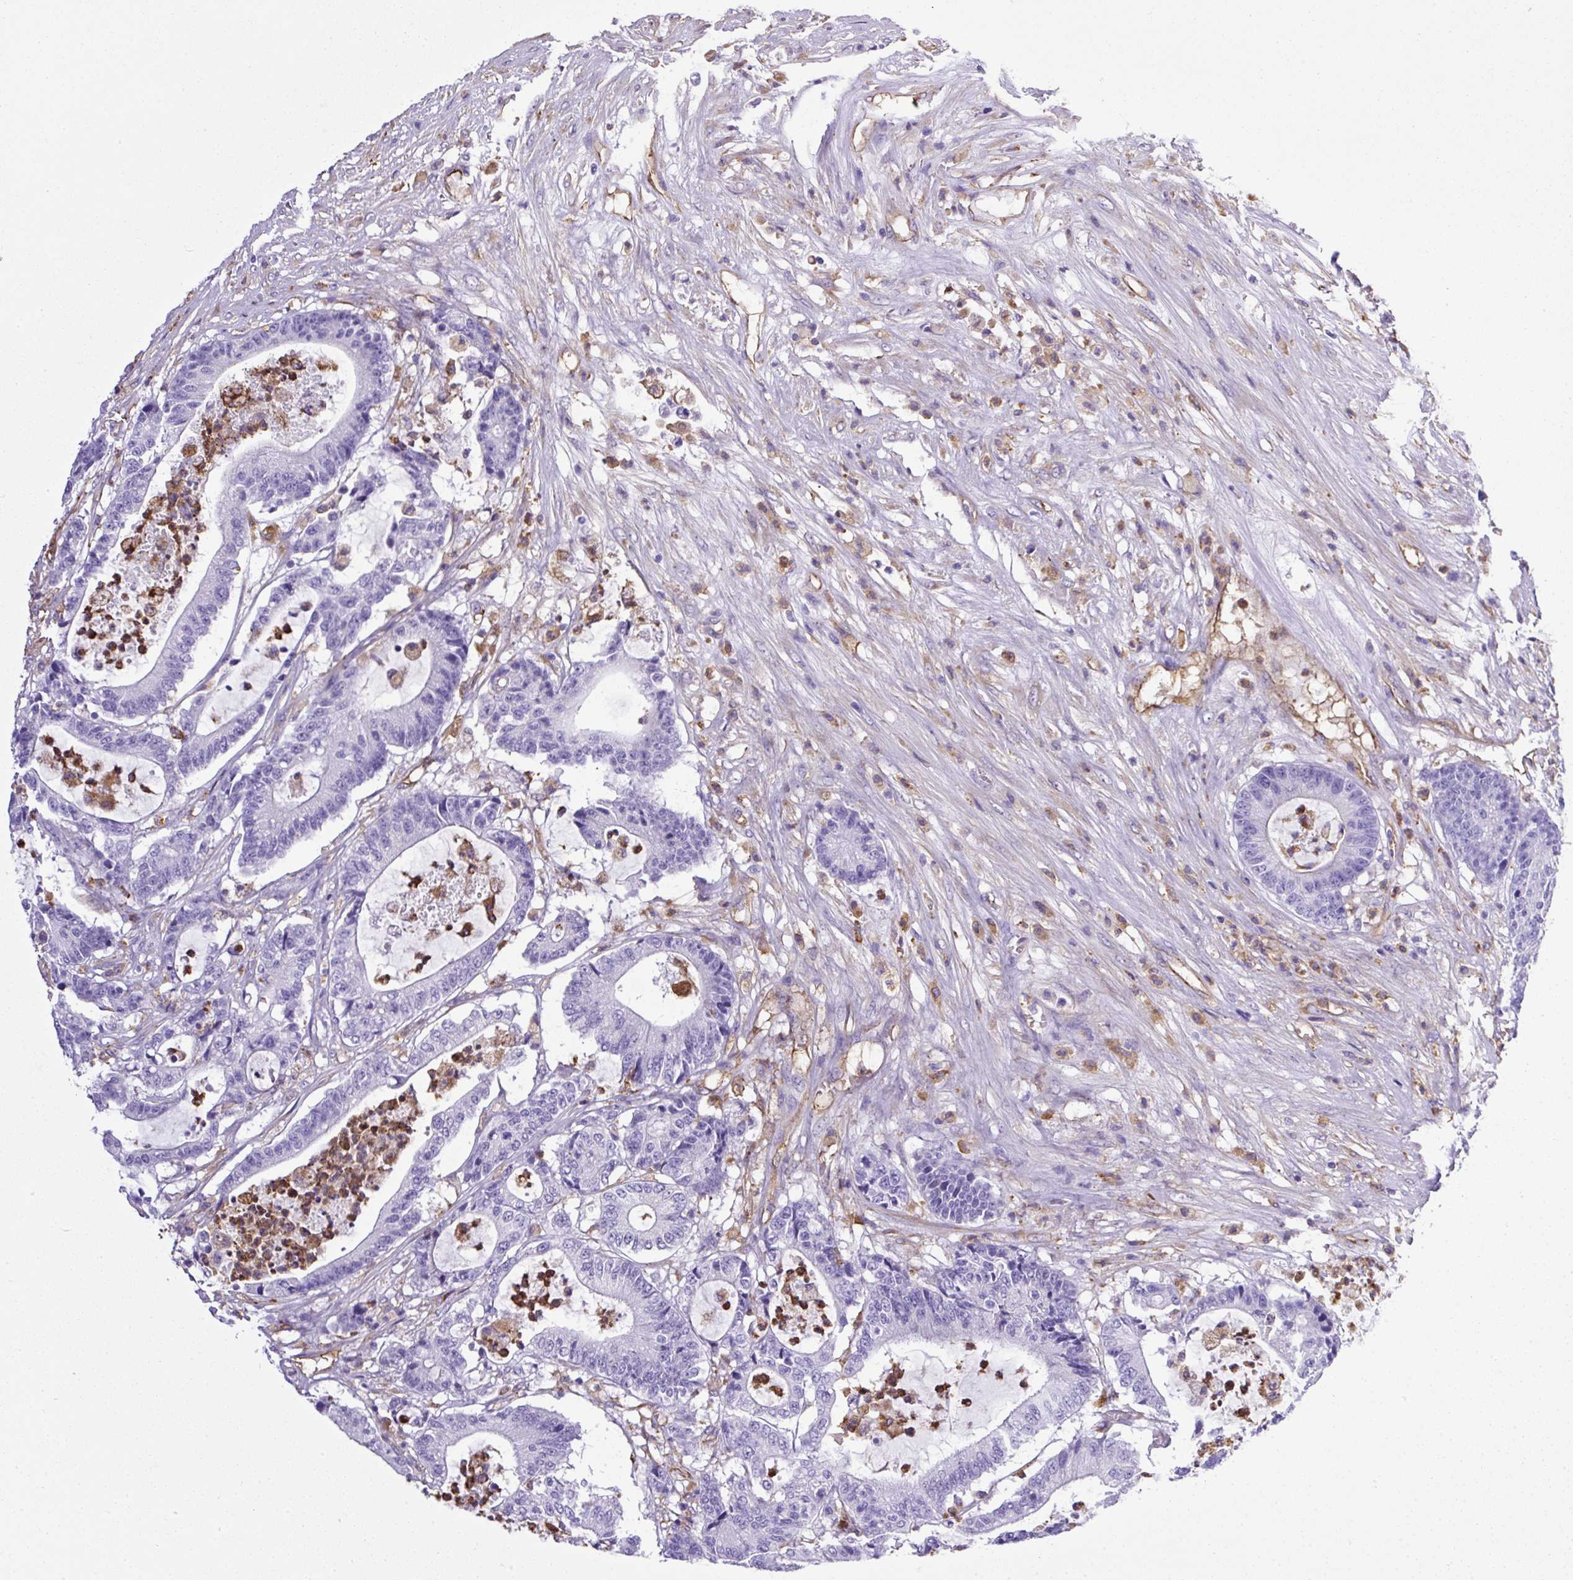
{"staining": {"intensity": "negative", "quantity": "none", "location": "none"}, "tissue": "colorectal cancer", "cell_type": "Tumor cells", "image_type": "cancer", "snomed": [{"axis": "morphology", "description": "Adenocarcinoma, NOS"}, {"axis": "topography", "description": "Colon"}], "caption": "Micrograph shows no protein staining in tumor cells of adenocarcinoma (colorectal) tissue.", "gene": "MAGEB5", "patient": {"sex": "female", "age": 84}}